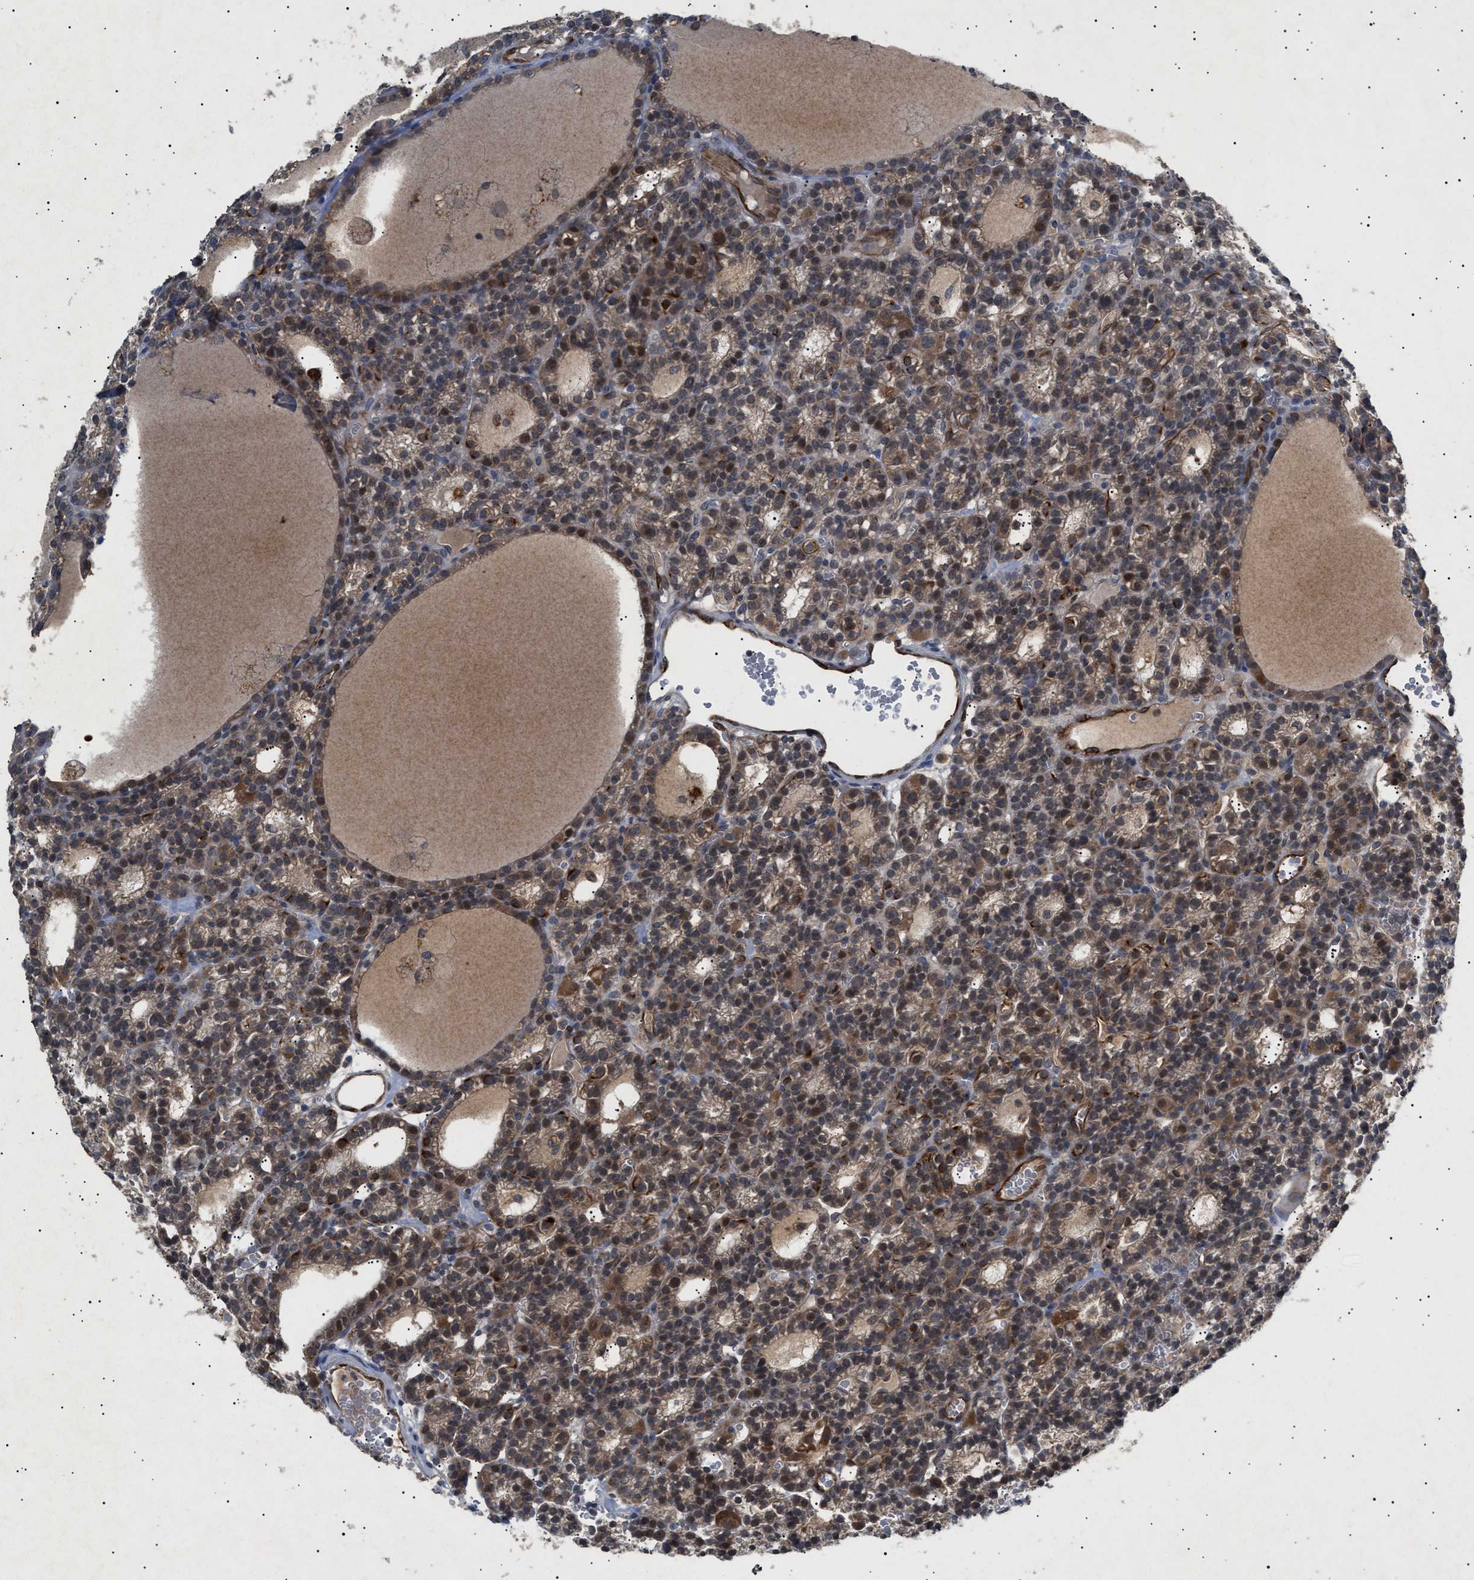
{"staining": {"intensity": "moderate", "quantity": "25%-75%", "location": "cytoplasmic/membranous"}, "tissue": "parathyroid gland", "cell_type": "Glandular cells", "image_type": "normal", "snomed": [{"axis": "morphology", "description": "Normal tissue, NOS"}, {"axis": "morphology", "description": "Adenoma, NOS"}, {"axis": "topography", "description": "Parathyroid gland"}], "caption": "Brown immunohistochemical staining in benign human parathyroid gland reveals moderate cytoplasmic/membranous positivity in about 25%-75% of glandular cells.", "gene": "SIRT5", "patient": {"sex": "female", "age": 58}}